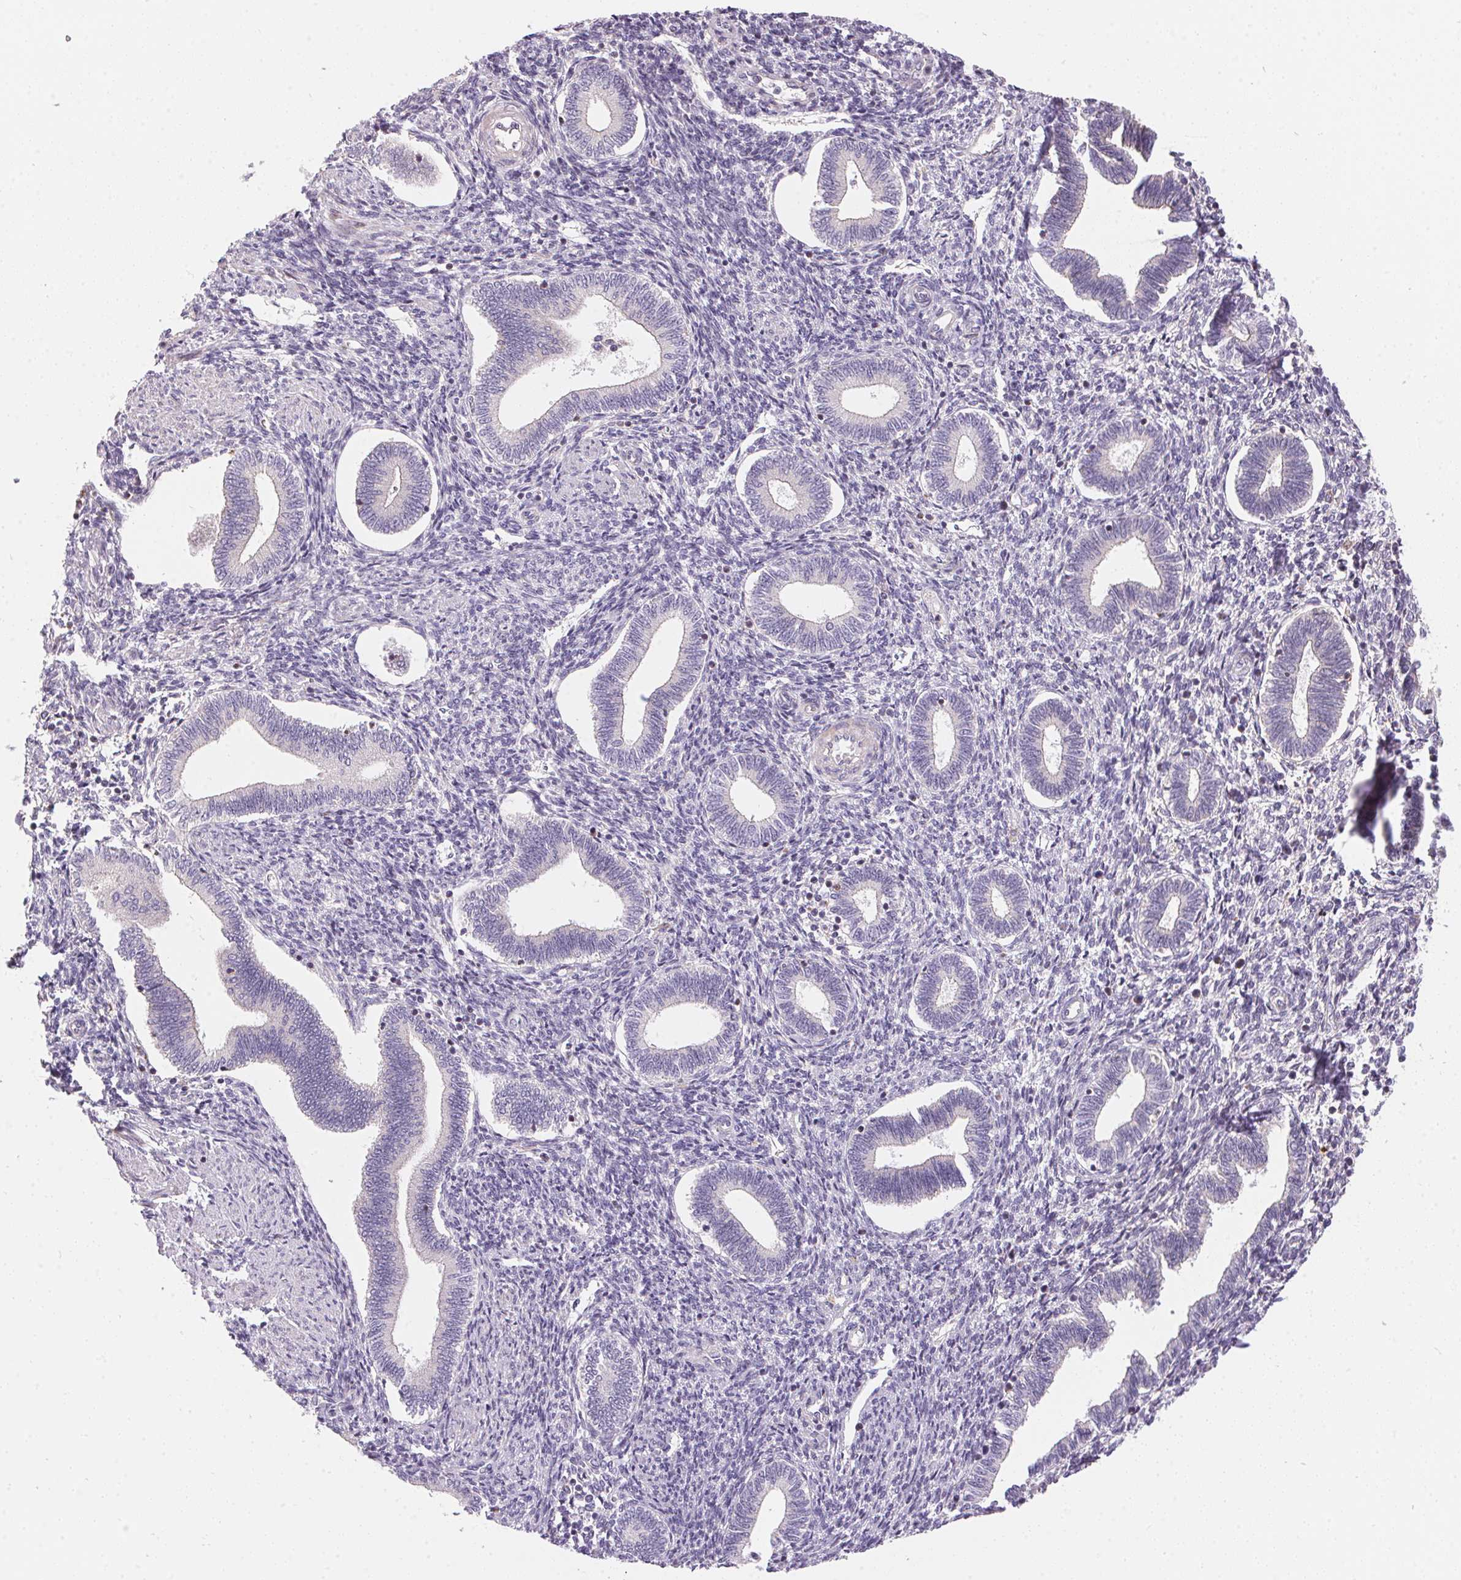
{"staining": {"intensity": "negative", "quantity": "none", "location": "none"}, "tissue": "endometrium", "cell_type": "Cells in endometrial stroma", "image_type": "normal", "snomed": [{"axis": "morphology", "description": "Normal tissue, NOS"}, {"axis": "topography", "description": "Endometrium"}], "caption": "Cells in endometrial stroma show no significant staining in normal endometrium. (DAB (3,3'-diaminobenzidine) immunohistochemistry (IHC), high magnification).", "gene": "UNC13B", "patient": {"sex": "female", "age": 42}}